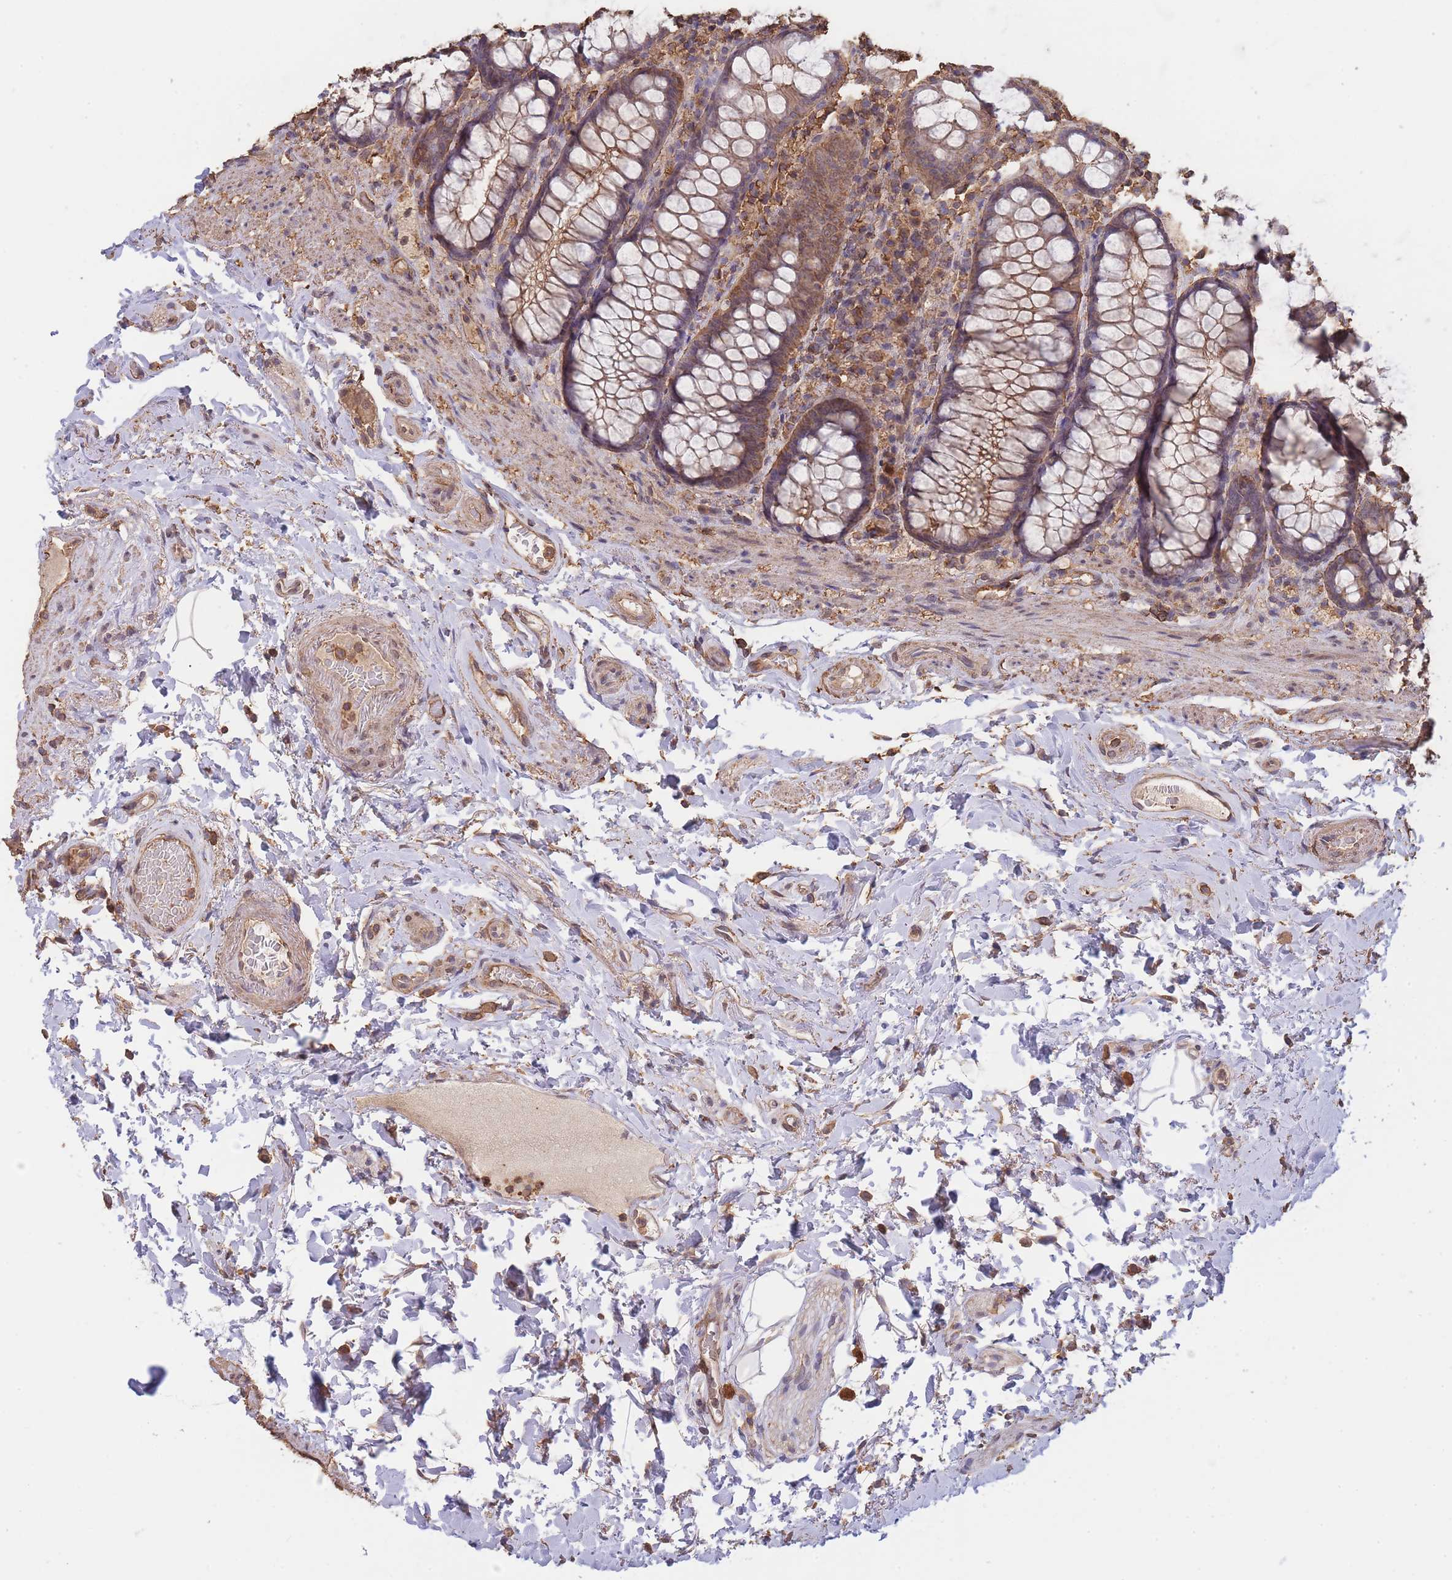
{"staining": {"intensity": "moderate", "quantity": ">75%", "location": "cytoplasmic/membranous"}, "tissue": "rectum", "cell_type": "Glandular cells", "image_type": "normal", "snomed": [{"axis": "morphology", "description": "Normal tissue, NOS"}, {"axis": "topography", "description": "Rectum"}], "caption": "Immunohistochemistry histopathology image of benign human rectum stained for a protein (brown), which exhibits medium levels of moderate cytoplasmic/membranous positivity in about >75% of glandular cells.", "gene": "METRN", "patient": {"sex": "male", "age": 83}}